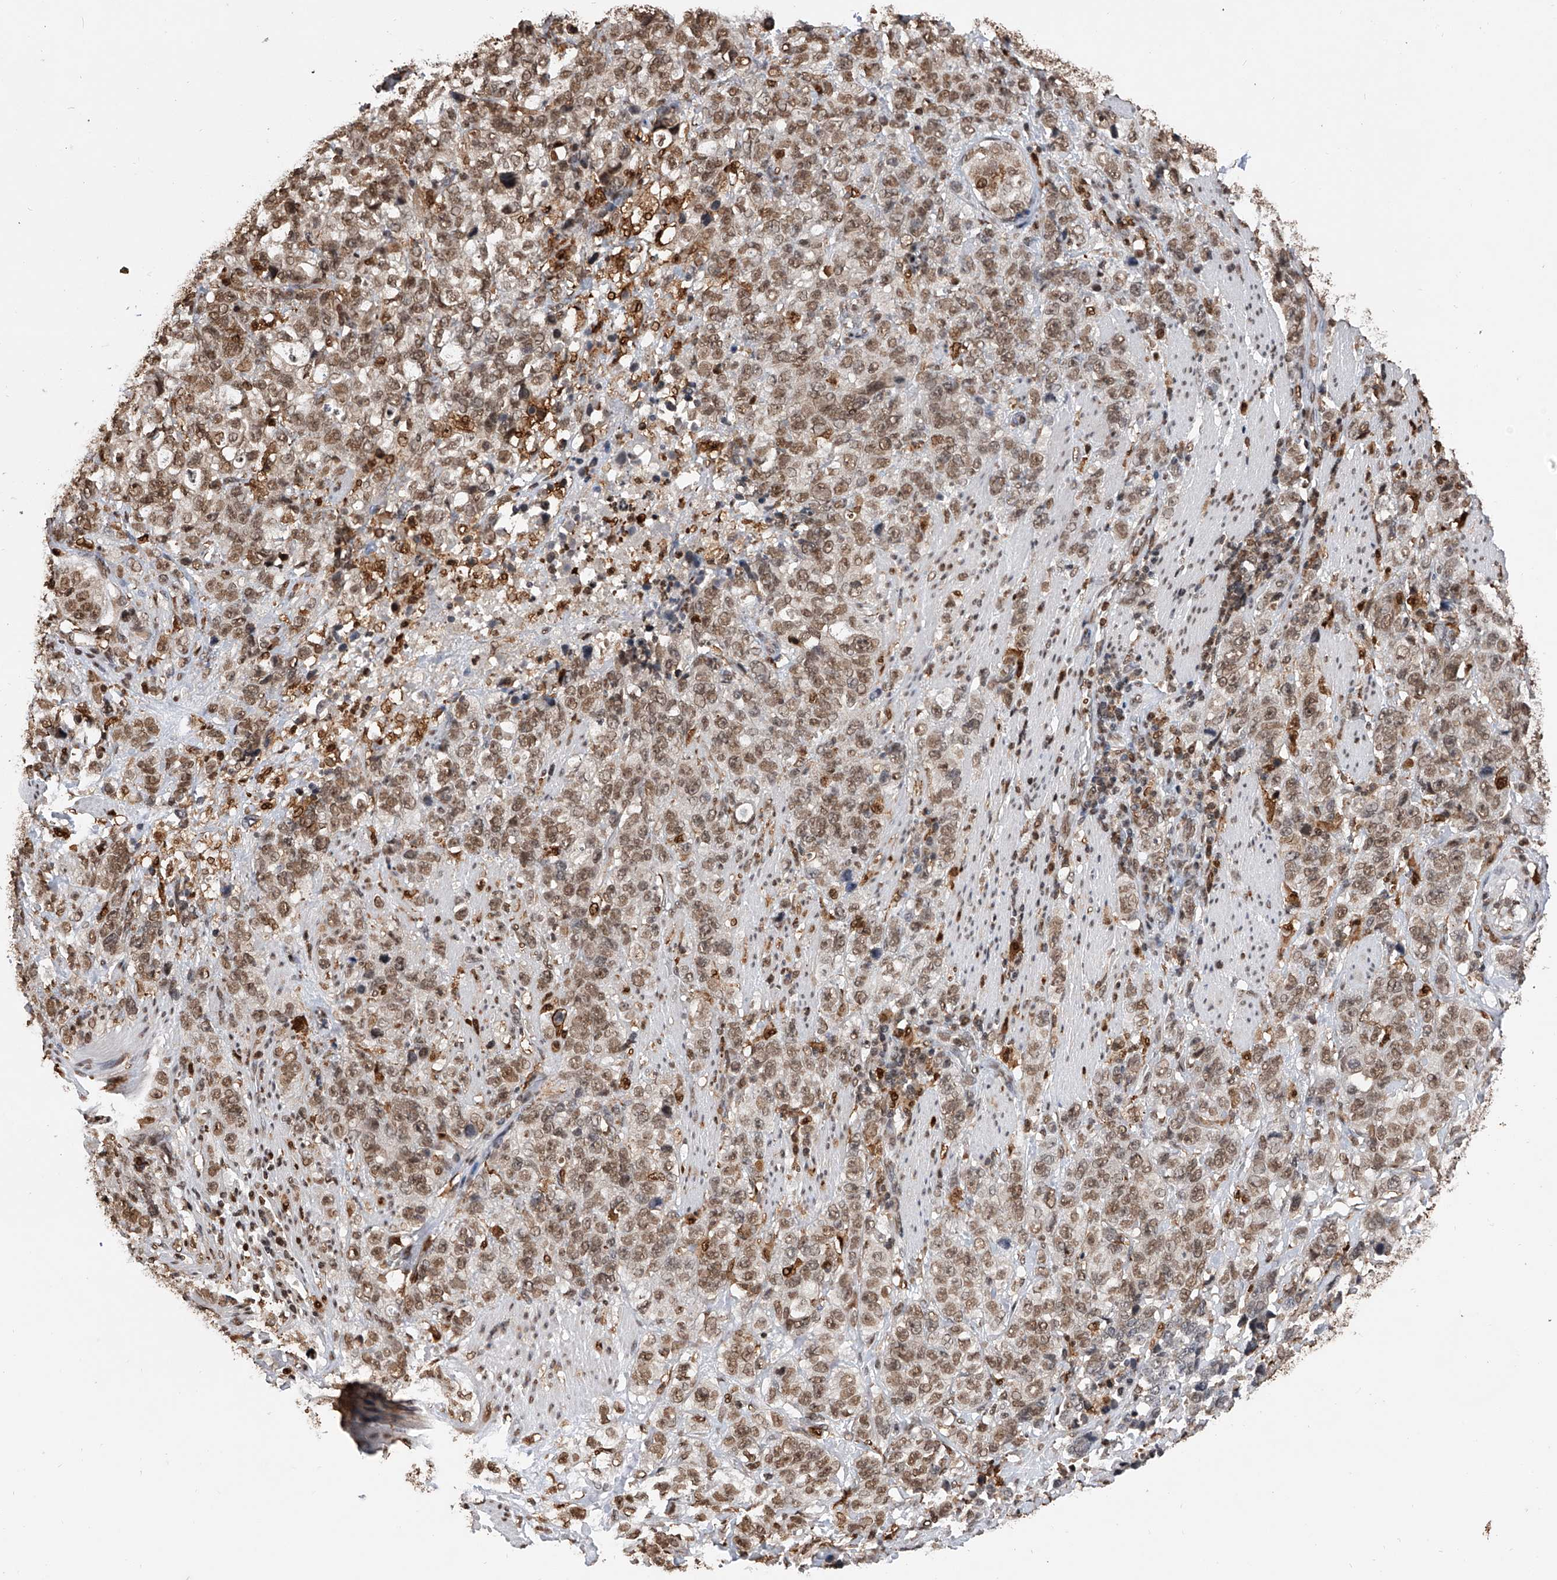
{"staining": {"intensity": "moderate", "quantity": ">75%", "location": "nuclear"}, "tissue": "stomach cancer", "cell_type": "Tumor cells", "image_type": "cancer", "snomed": [{"axis": "morphology", "description": "Adenocarcinoma, NOS"}, {"axis": "topography", "description": "Stomach"}], "caption": "High-magnification brightfield microscopy of stomach adenocarcinoma stained with DAB (brown) and counterstained with hematoxylin (blue). tumor cells exhibit moderate nuclear staining is identified in approximately>75% of cells.", "gene": "CFAP410", "patient": {"sex": "male", "age": 48}}